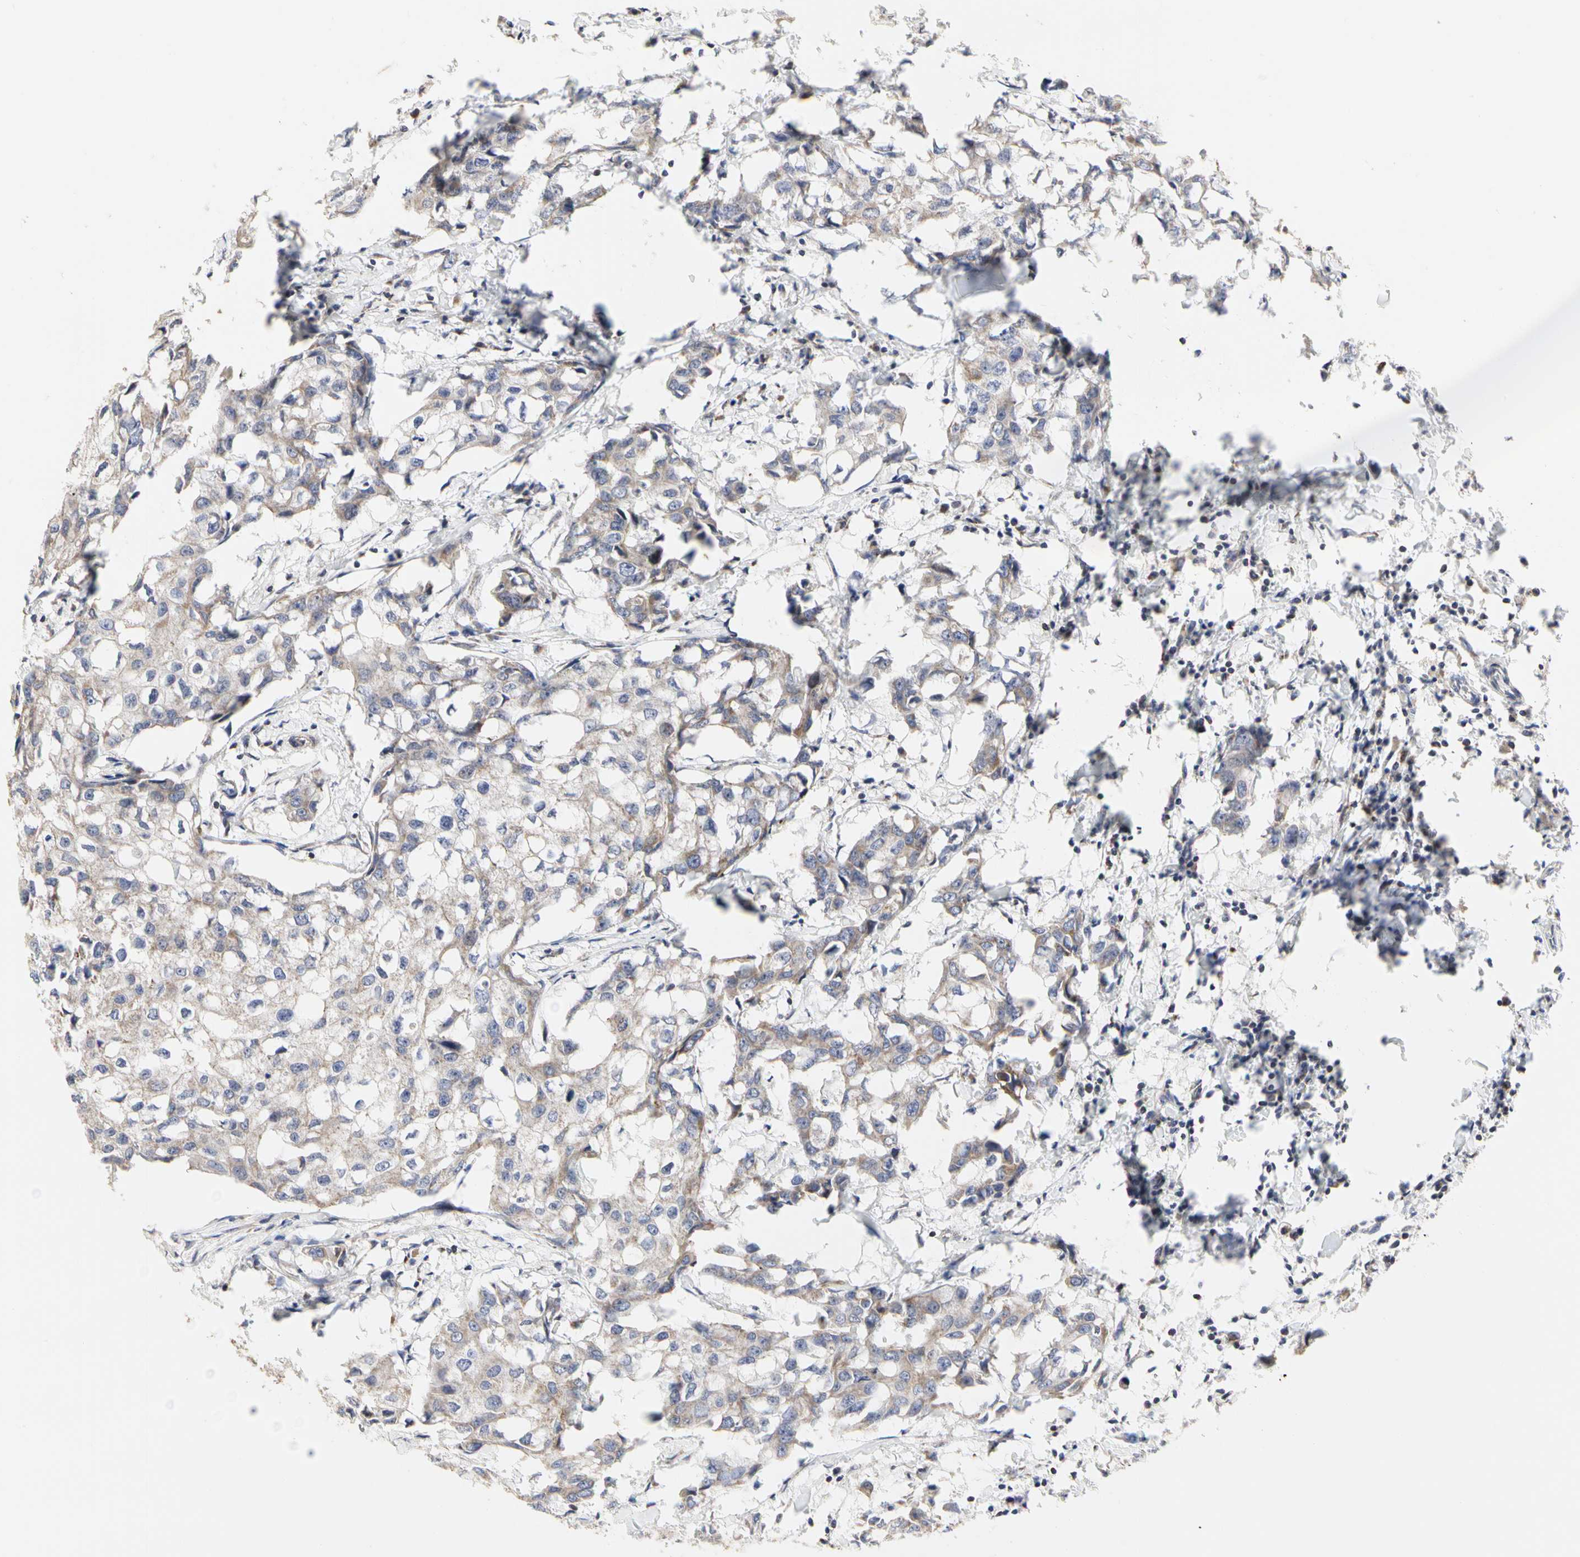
{"staining": {"intensity": "weak", "quantity": "25%-75%", "location": "cytoplasmic/membranous"}, "tissue": "breast cancer", "cell_type": "Tumor cells", "image_type": "cancer", "snomed": [{"axis": "morphology", "description": "Duct carcinoma"}, {"axis": "topography", "description": "Breast"}], "caption": "IHC (DAB) staining of human intraductal carcinoma (breast) exhibits weak cytoplasmic/membranous protein staining in approximately 25%-75% of tumor cells.", "gene": "TSKU", "patient": {"sex": "female", "age": 27}}